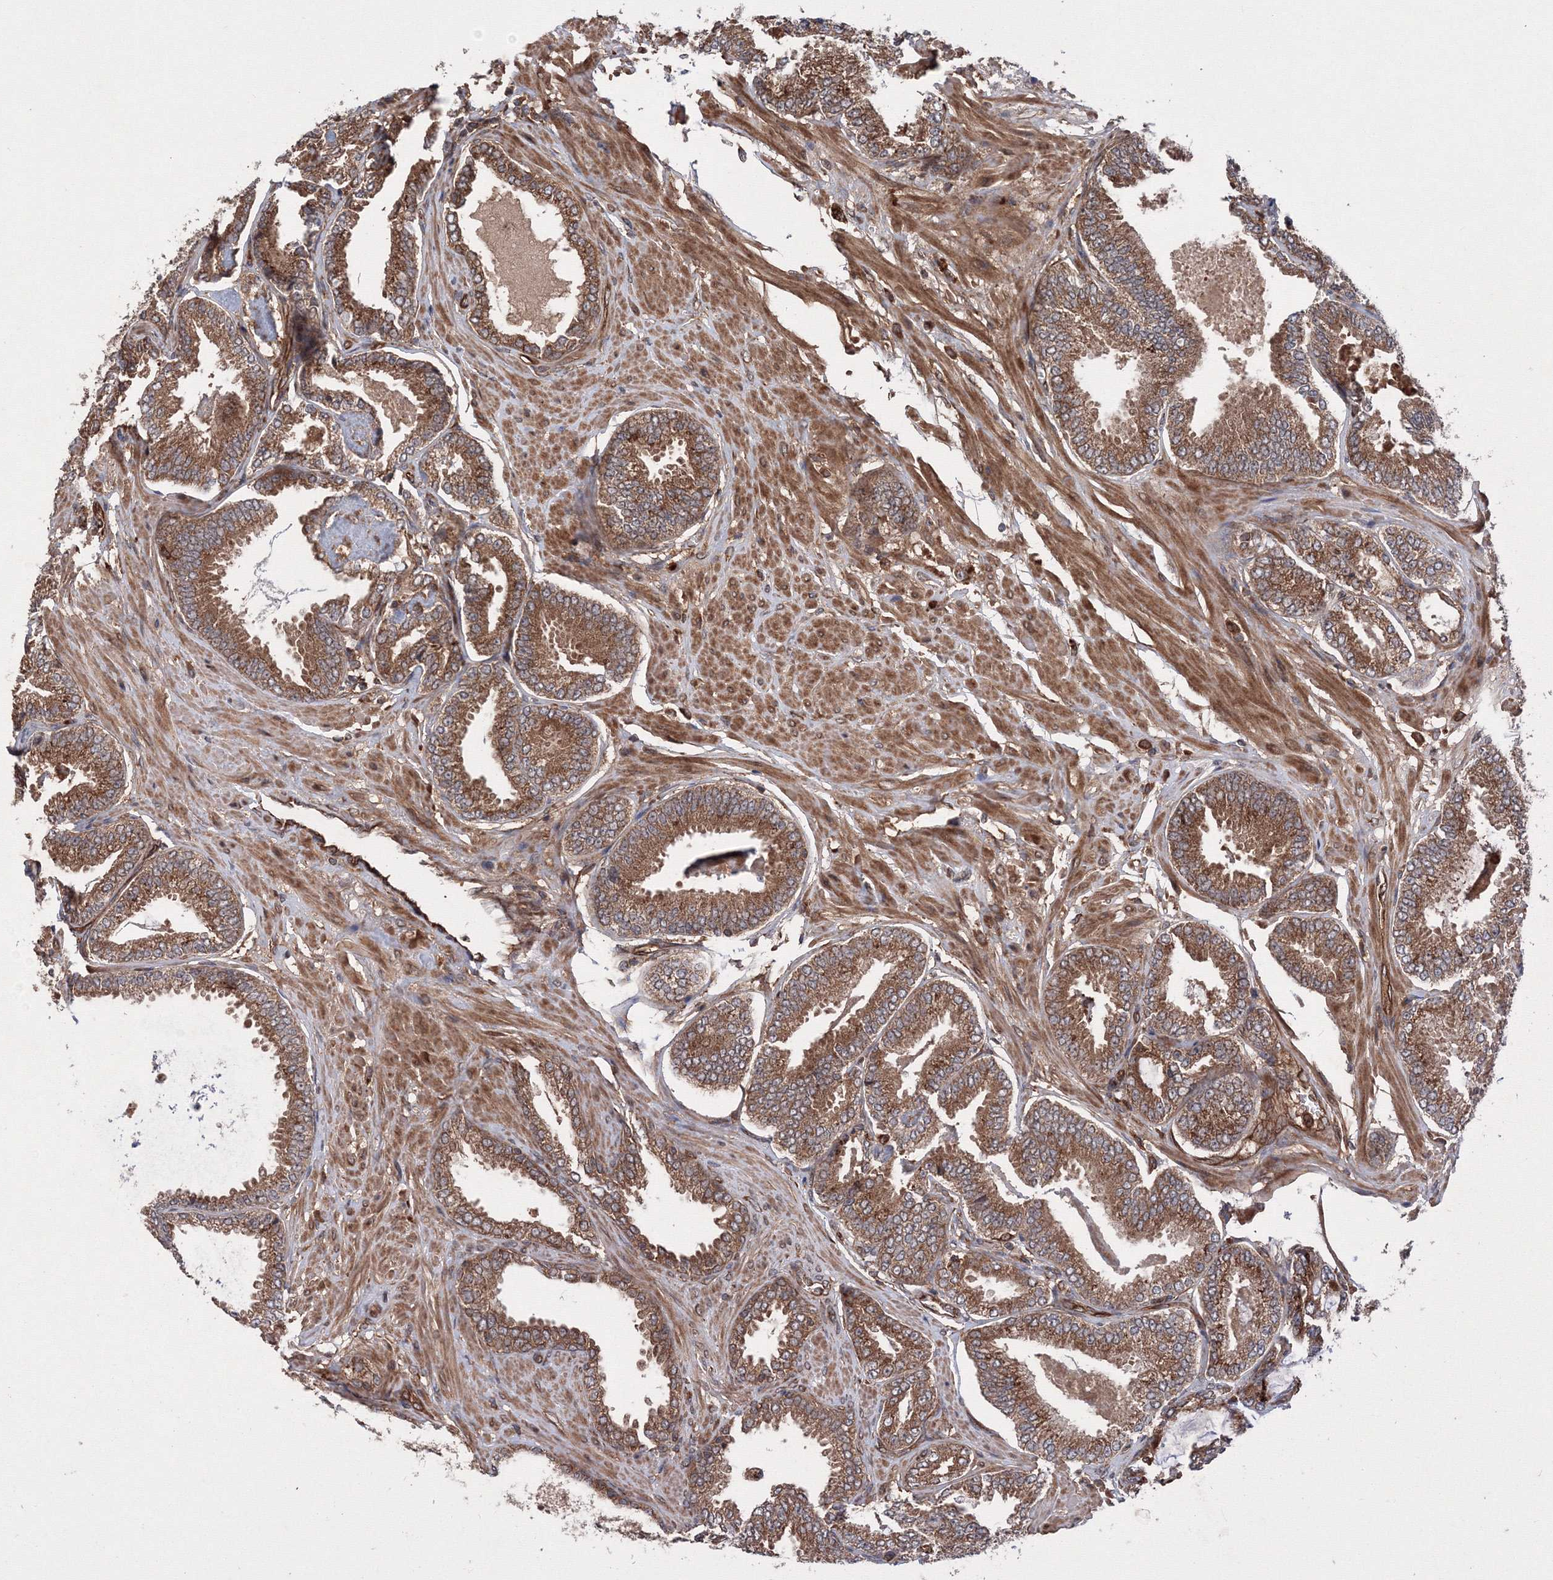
{"staining": {"intensity": "moderate", "quantity": ">75%", "location": "cytoplasmic/membranous"}, "tissue": "prostate cancer", "cell_type": "Tumor cells", "image_type": "cancer", "snomed": [{"axis": "morphology", "description": "Adenocarcinoma, Low grade"}, {"axis": "topography", "description": "Prostate"}], "caption": "An immunohistochemistry (IHC) photomicrograph of neoplastic tissue is shown. Protein staining in brown shows moderate cytoplasmic/membranous positivity in prostate low-grade adenocarcinoma within tumor cells.", "gene": "ATG3", "patient": {"sex": "male", "age": 71}}